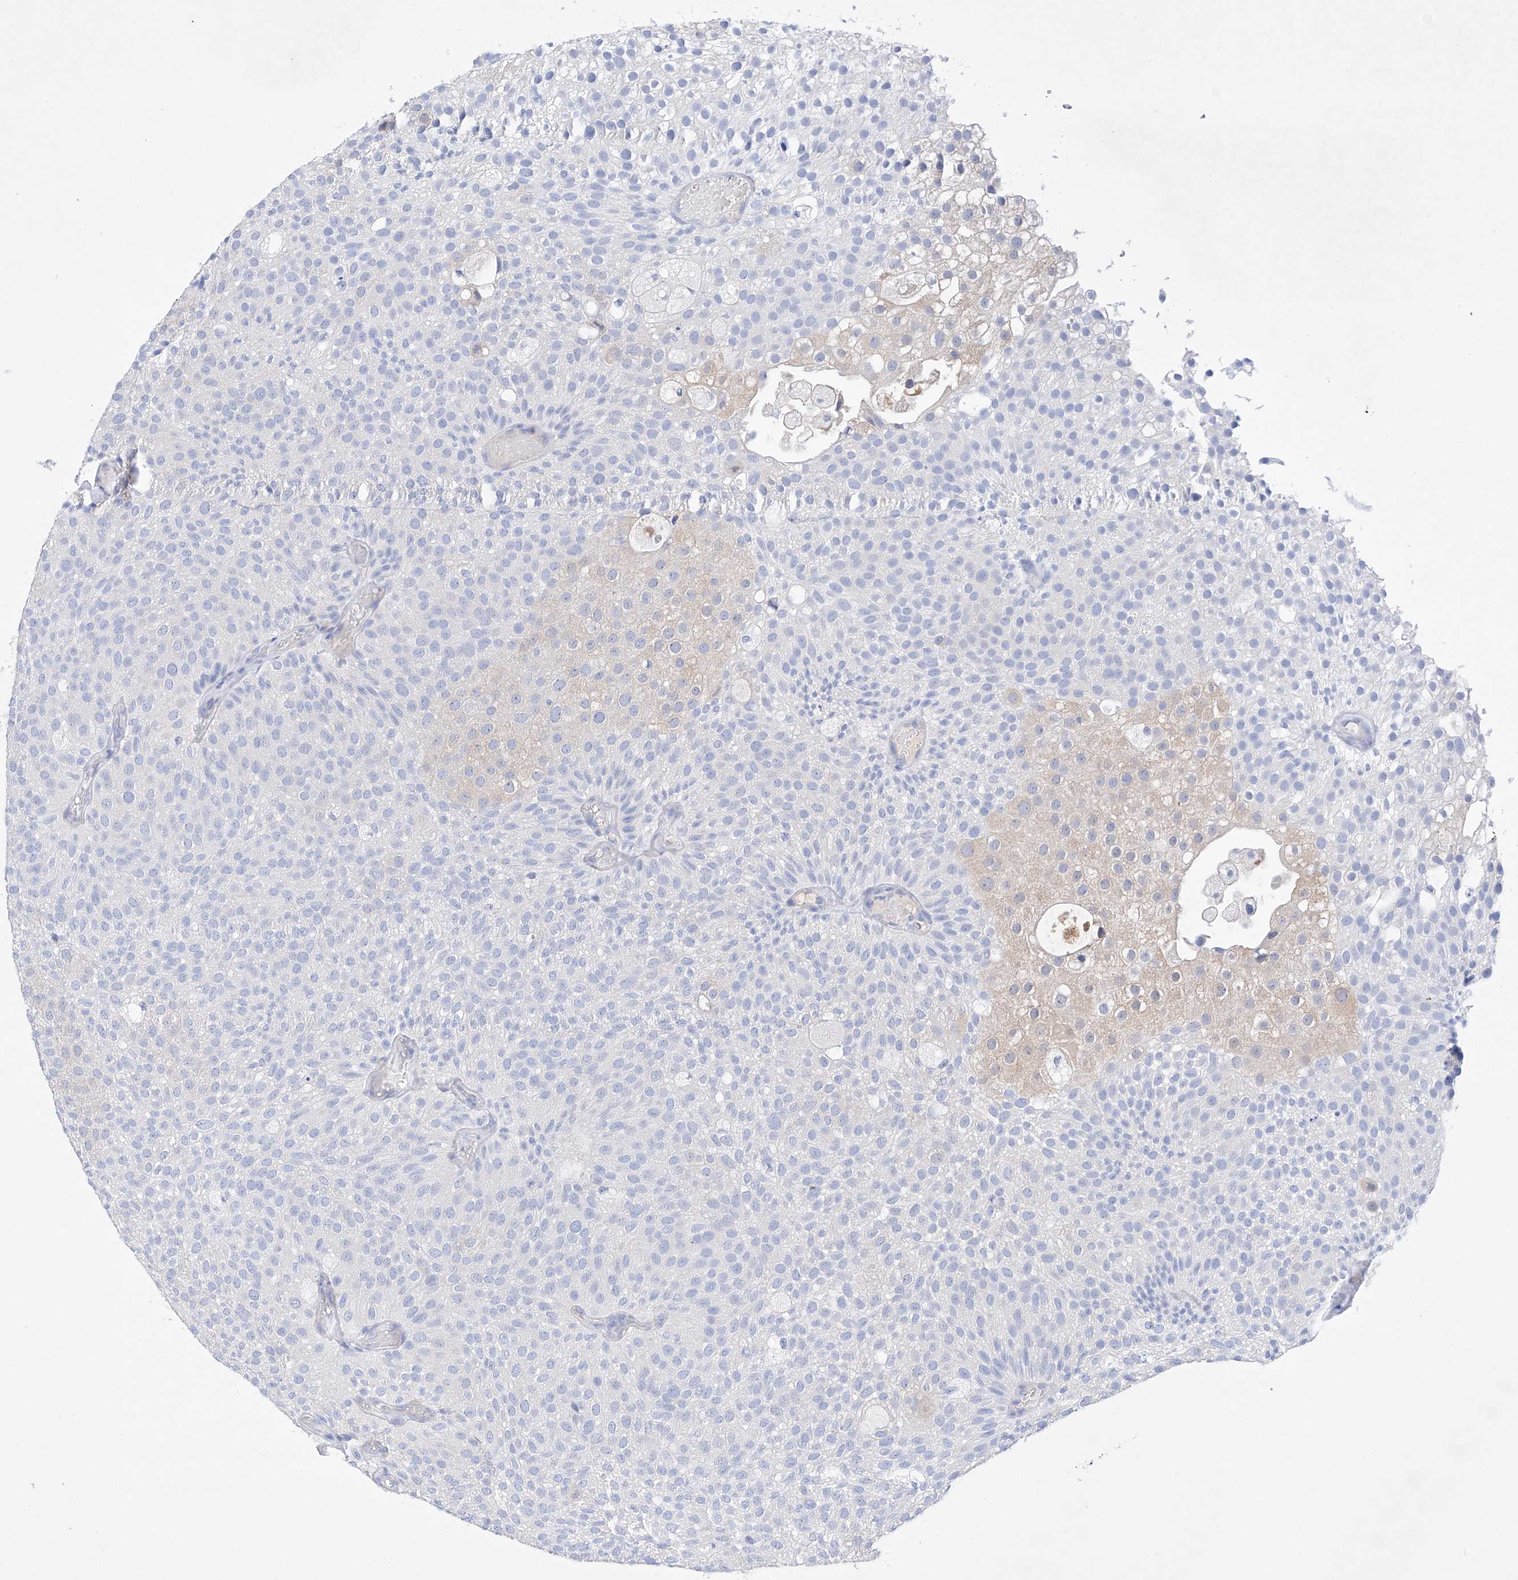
{"staining": {"intensity": "negative", "quantity": "none", "location": "none"}, "tissue": "urothelial cancer", "cell_type": "Tumor cells", "image_type": "cancer", "snomed": [{"axis": "morphology", "description": "Urothelial carcinoma, Low grade"}, {"axis": "topography", "description": "Urinary bladder"}], "caption": "There is no significant expression in tumor cells of low-grade urothelial carcinoma.", "gene": "LURAP1", "patient": {"sex": "male", "age": 78}}